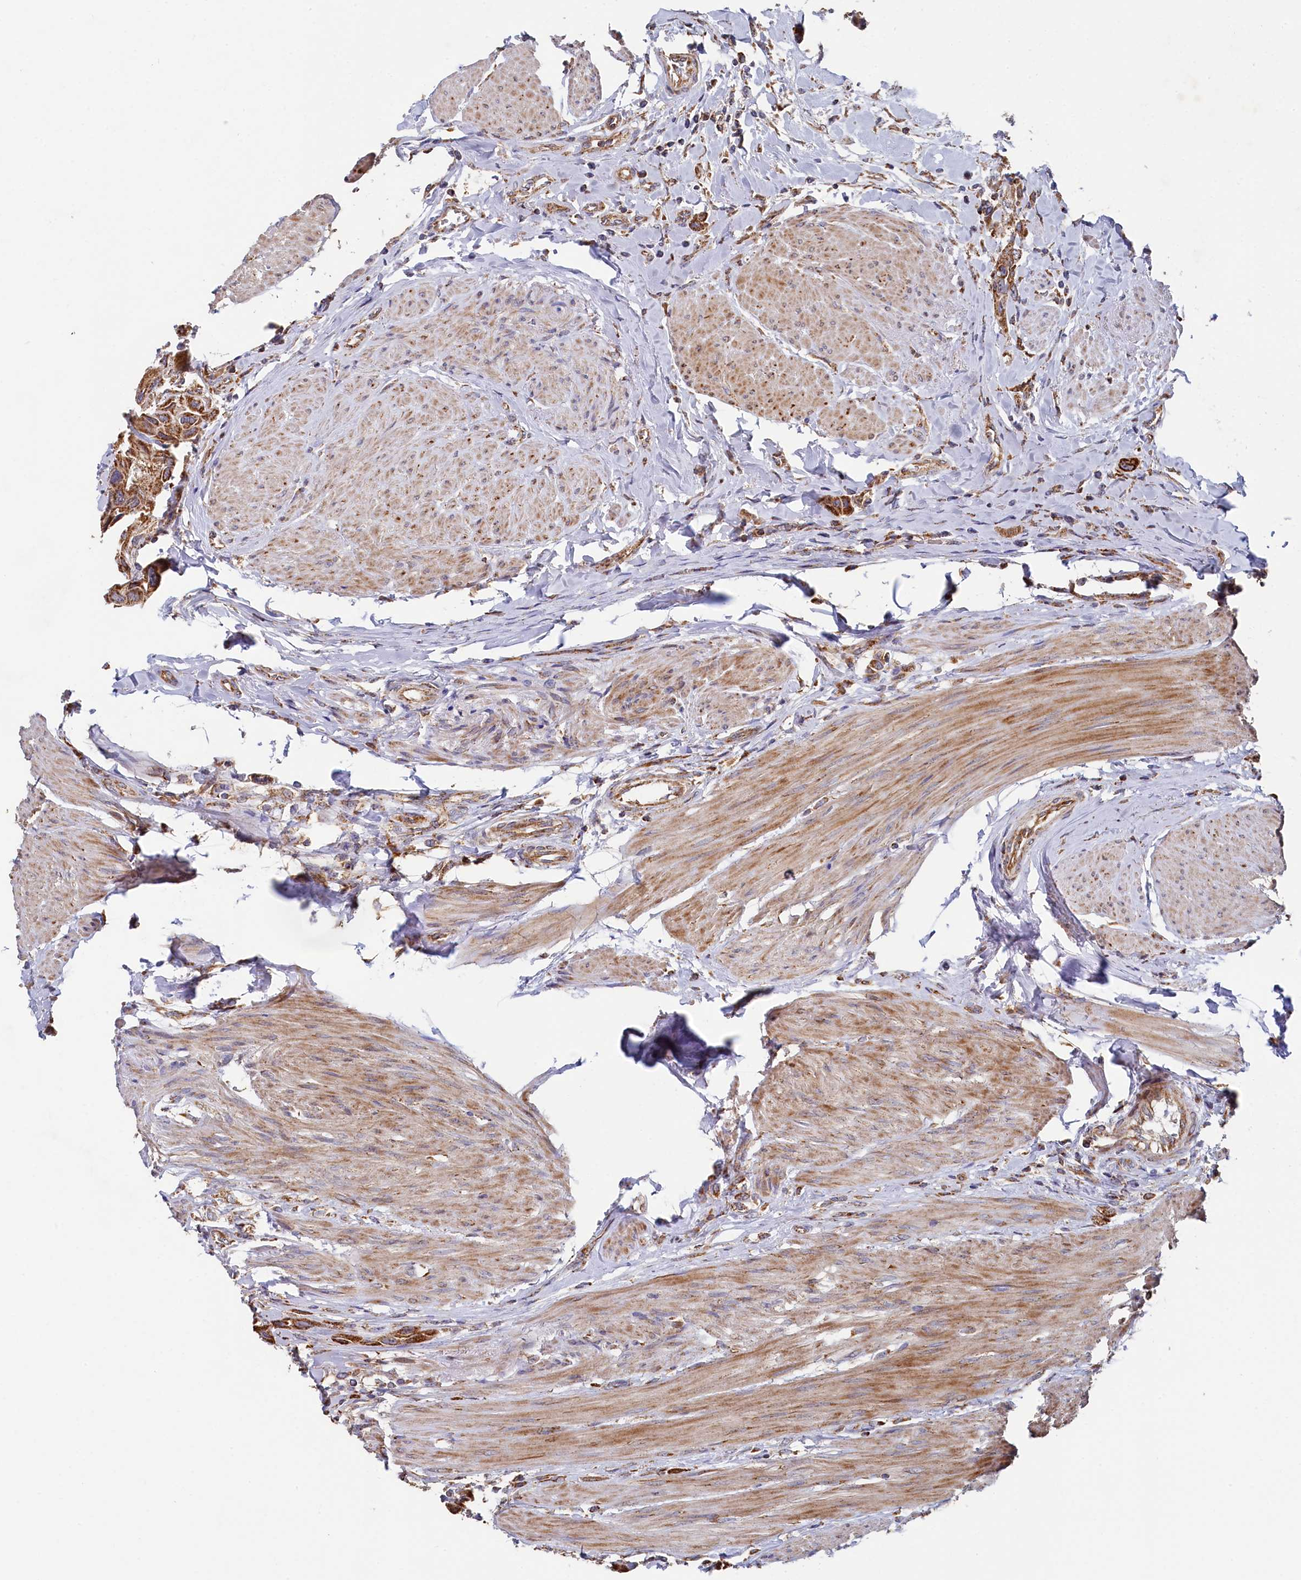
{"staining": {"intensity": "strong", "quantity": ">75%", "location": "cytoplasmic/membranous"}, "tissue": "urothelial cancer", "cell_type": "Tumor cells", "image_type": "cancer", "snomed": [{"axis": "morphology", "description": "Urothelial carcinoma, High grade"}, {"axis": "topography", "description": "Urinary bladder"}], "caption": "This photomicrograph displays IHC staining of human urothelial cancer, with high strong cytoplasmic/membranous positivity in about >75% of tumor cells.", "gene": "HAUS2", "patient": {"sex": "male", "age": 50}}